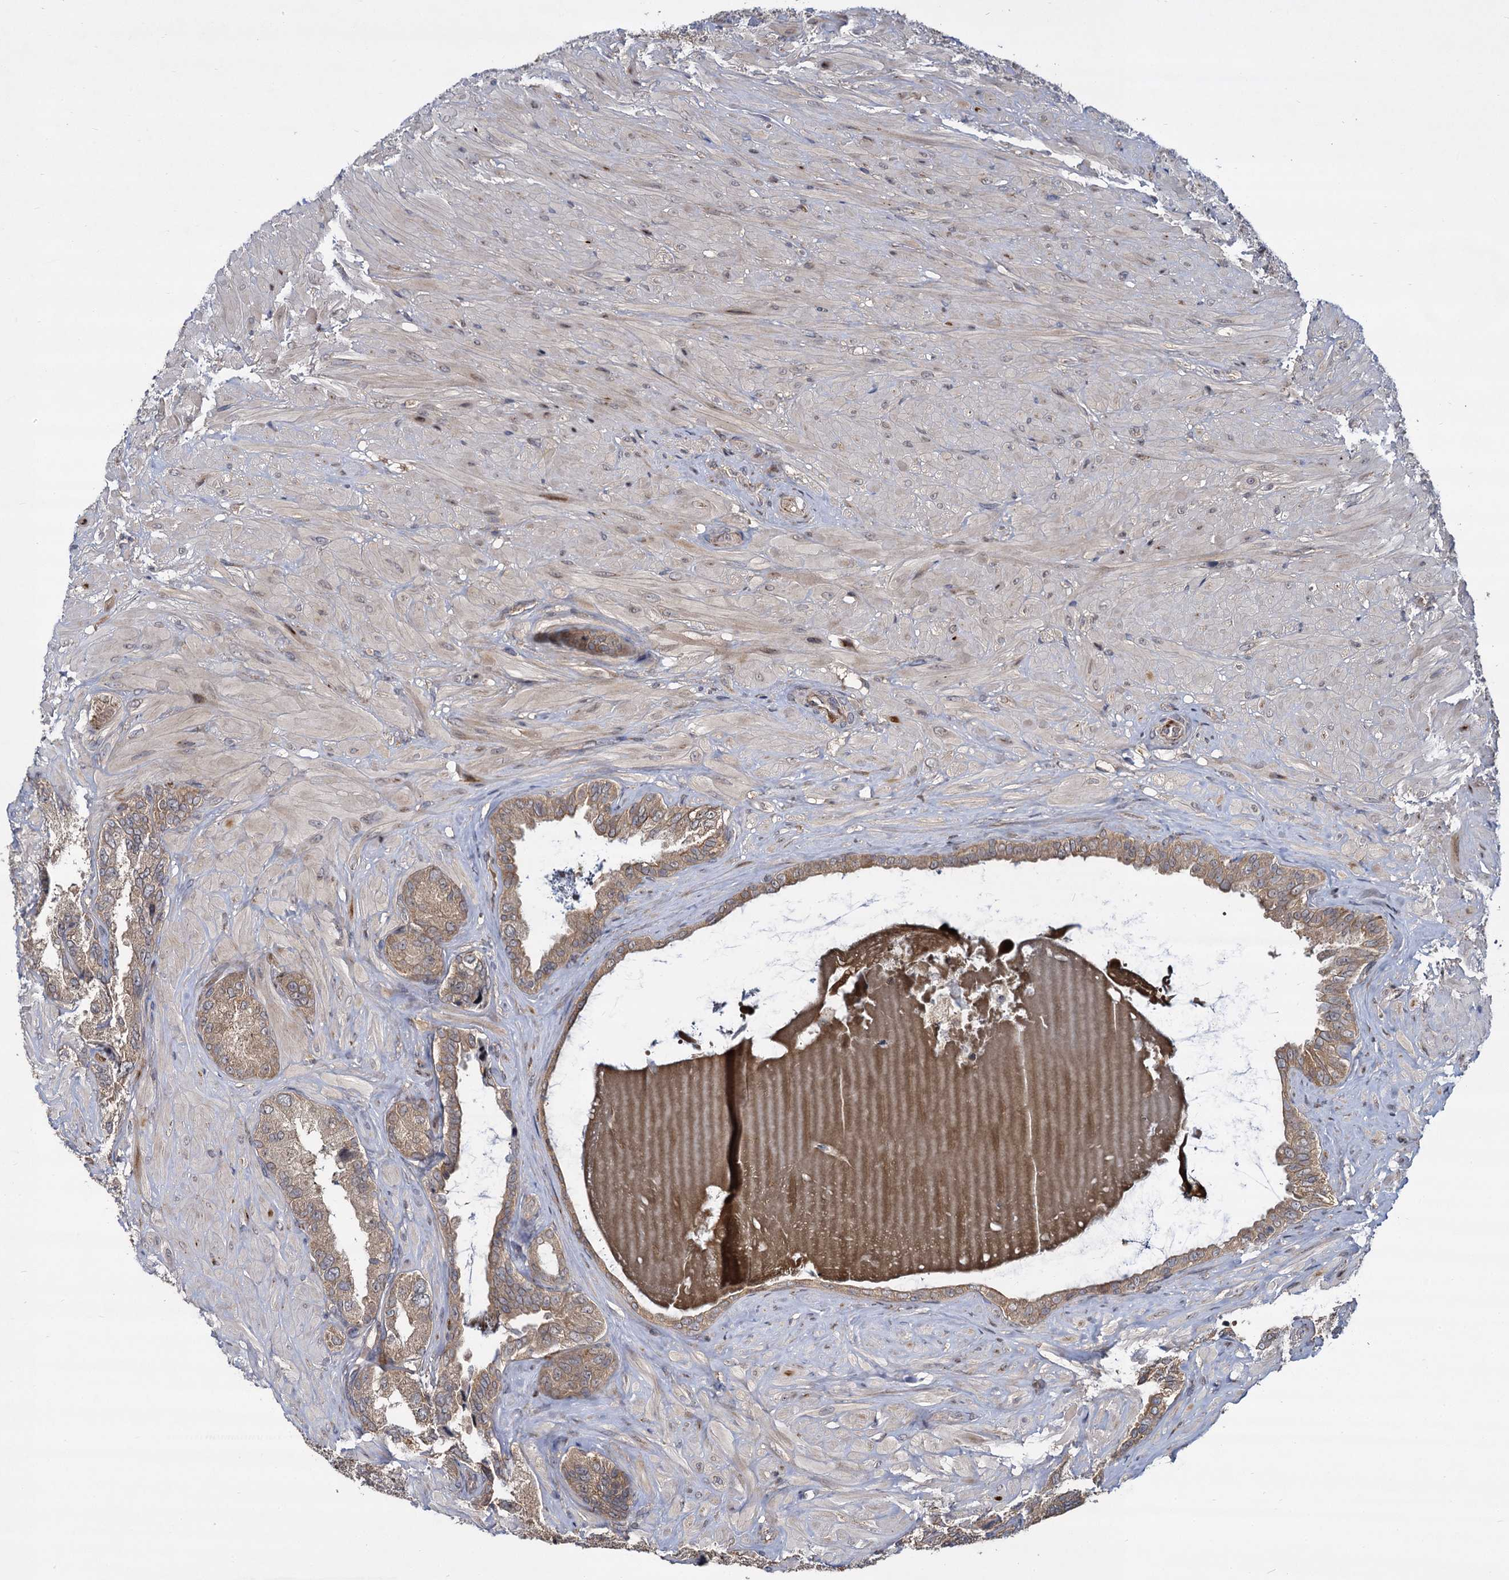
{"staining": {"intensity": "moderate", "quantity": ">75%", "location": "cytoplasmic/membranous"}, "tissue": "seminal vesicle", "cell_type": "Glandular cells", "image_type": "normal", "snomed": [{"axis": "morphology", "description": "Normal tissue, NOS"}, {"axis": "topography", "description": "Seminal veicle"}, {"axis": "topography", "description": "Peripheral nerve tissue"}], "caption": "Protein expression analysis of unremarkable human seminal vesicle reveals moderate cytoplasmic/membranous staining in about >75% of glandular cells. The protein of interest is stained brown, and the nuclei are stained in blue (DAB (3,3'-diaminobenzidine) IHC with brightfield microscopy, high magnification).", "gene": "INPPL1", "patient": {"sex": "male", "age": 67}}